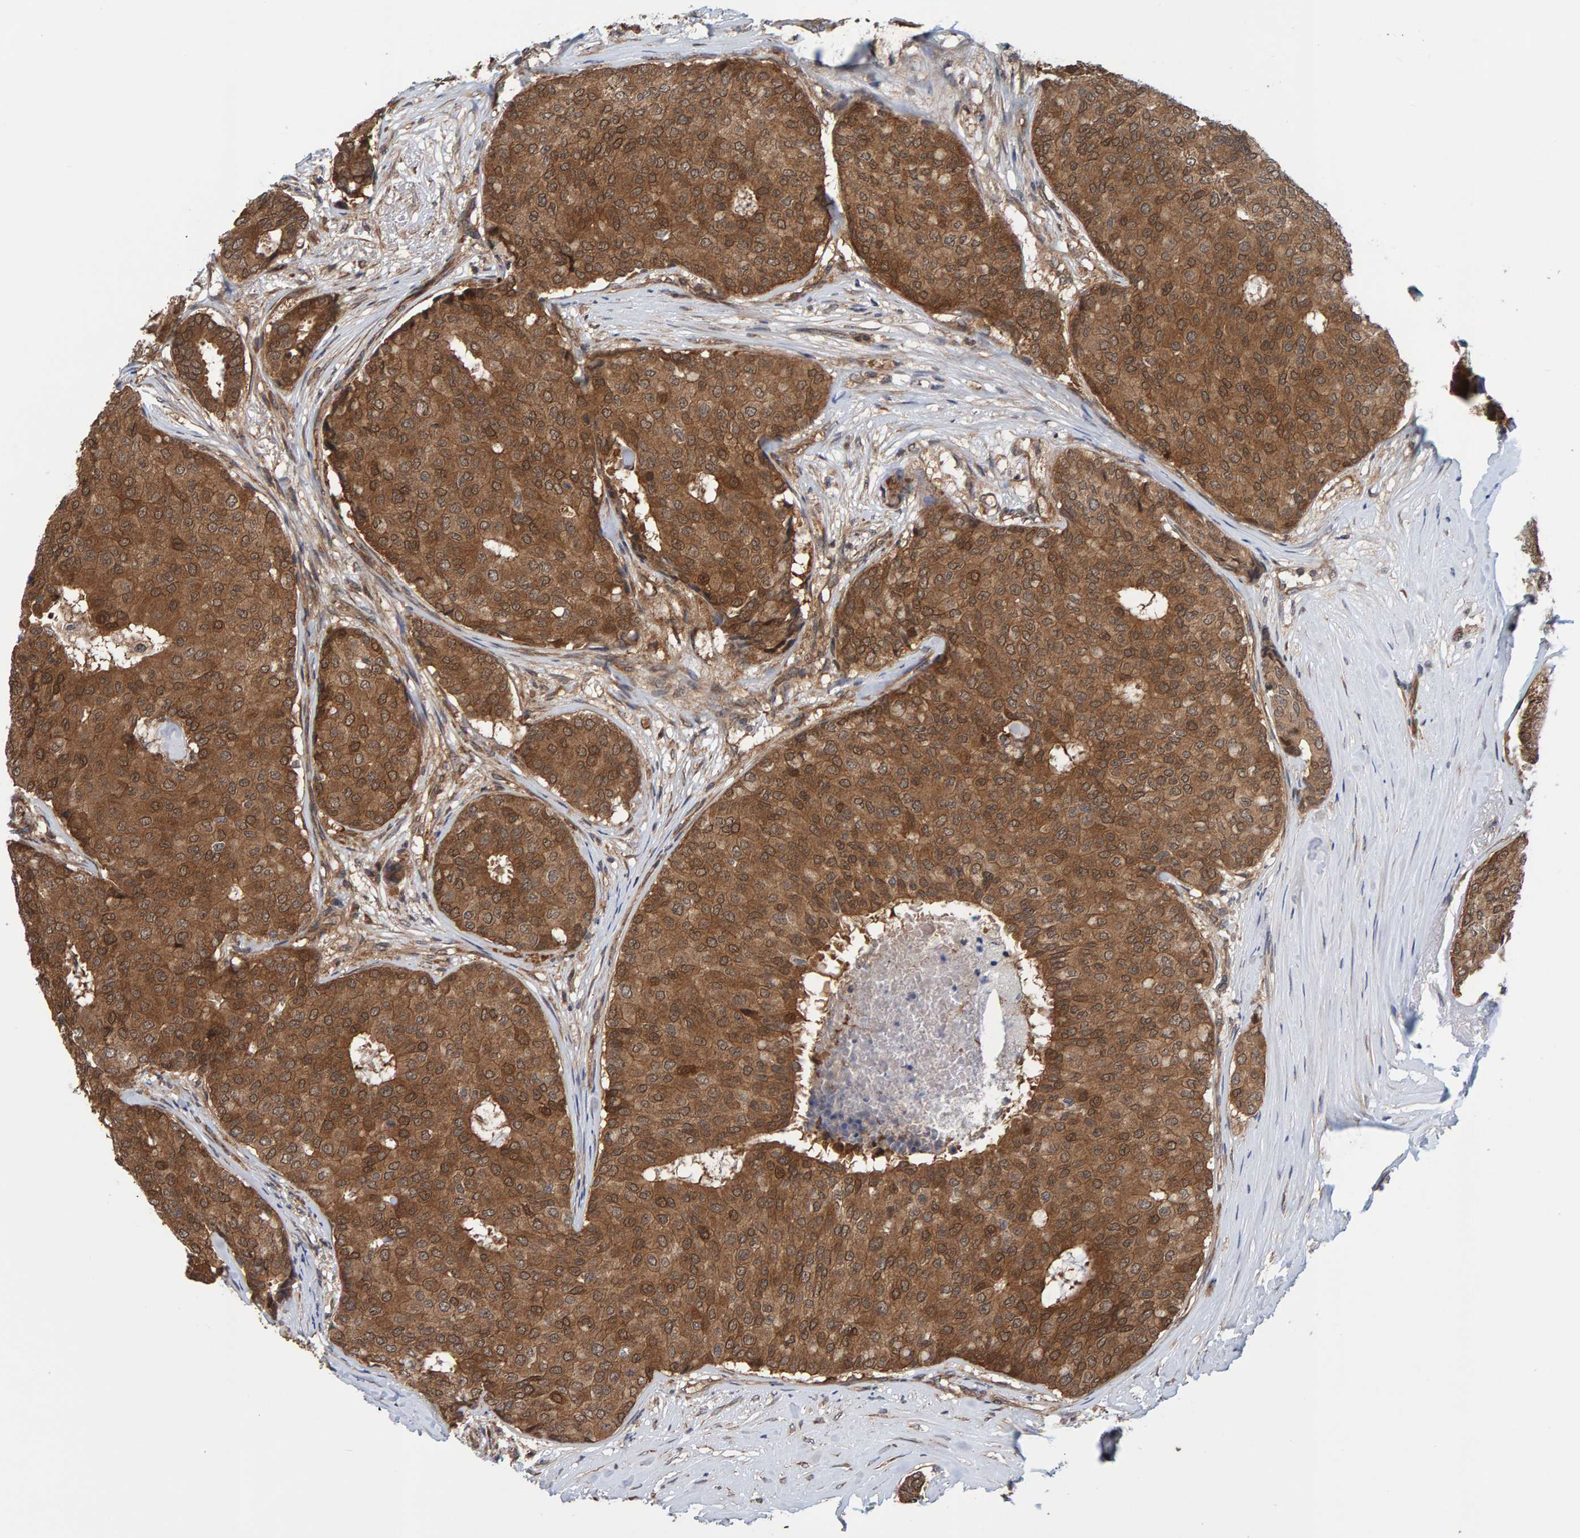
{"staining": {"intensity": "strong", "quantity": ">75%", "location": "cytoplasmic/membranous"}, "tissue": "breast cancer", "cell_type": "Tumor cells", "image_type": "cancer", "snomed": [{"axis": "morphology", "description": "Duct carcinoma"}, {"axis": "topography", "description": "Breast"}], "caption": "Breast cancer (infiltrating ductal carcinoma) stained with IHC demonstrates strong cytoplasmic/membranous staining in about >75% of tumor cells.", "gene": "SCRN2", "patient": {"sex": "female", "age": 75}}